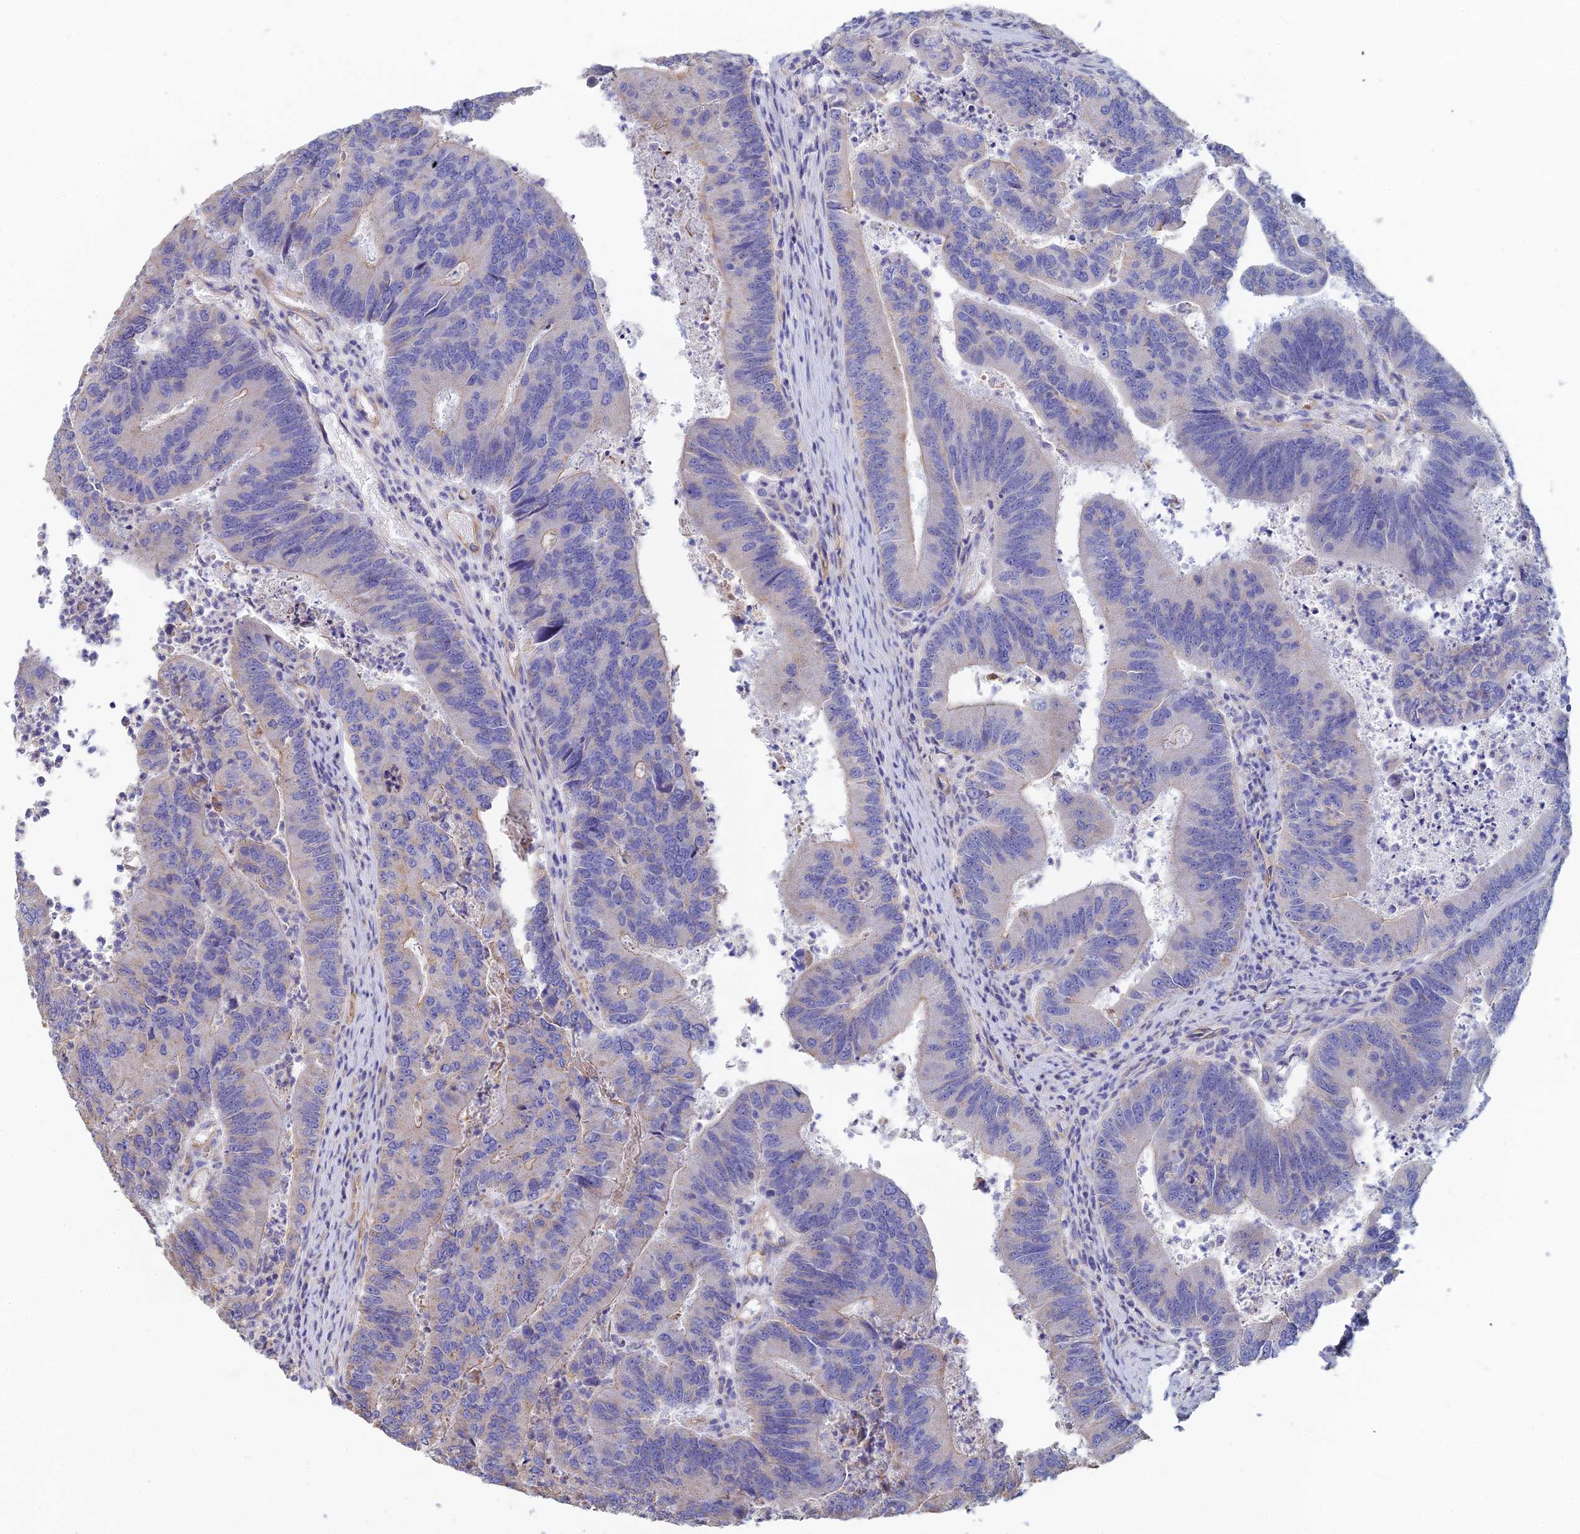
{"staining": {"intensity": "negative", "quantity": "none", "location": "none"}, "tissue": "colorectal cancer", "cell_type": "Tumor cells", "image_type": "cancer", "snomed": [{"axis": "morphology", "description": "Adenocarcinoma, NOS"}, {"axis": "topography", "description": "Colon"}], "caption": "Immunohistochemistry (IHC) of colorectal cancer displays no staining in tumor cells.", "gene": "PCDHA5", "patient": {"sex": "female", "age": 67}}